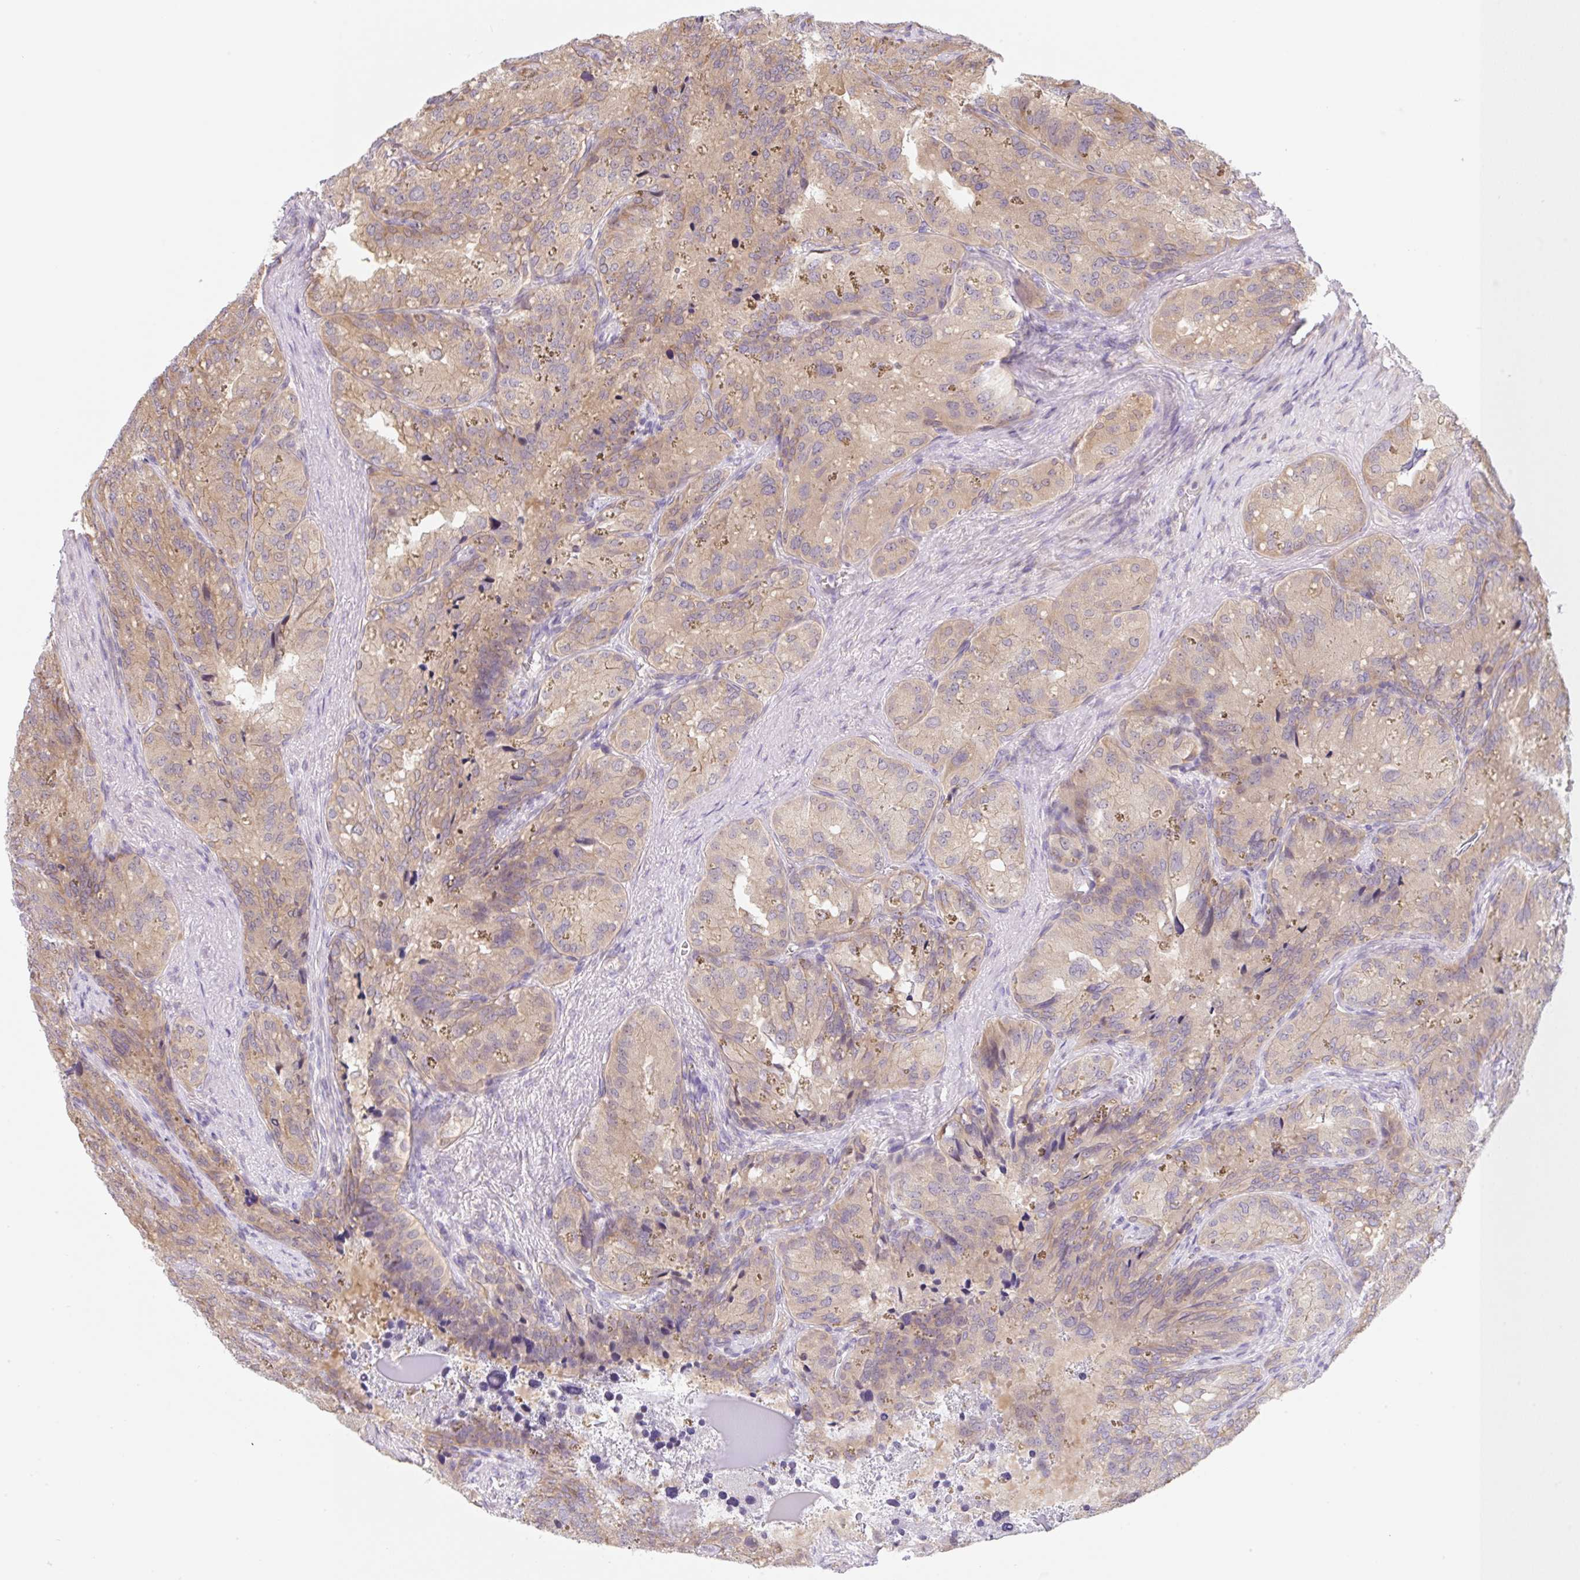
{"staining": {"intensity": "moderate", "quantity": ">75%", "location": "cytoplasmic/membranous"}, "tissue": "seminal vesicle", "cell_type": "Glandular cells", "image_type": "normal", "snomed": [{"axis": "morphology", "description": "Normal tissue, NOS"}, {"axis": "topography", "description": "Seminal veicle"}], "caption": "This histopathology image exhibits IHC staining of unremarkable seminal vesicle, with medium moderate cytoplasmic/membranous expression in about >75% of glandular cells.", "gene": "TBPL2", "patient": {"sex": "male", "age": 69}}